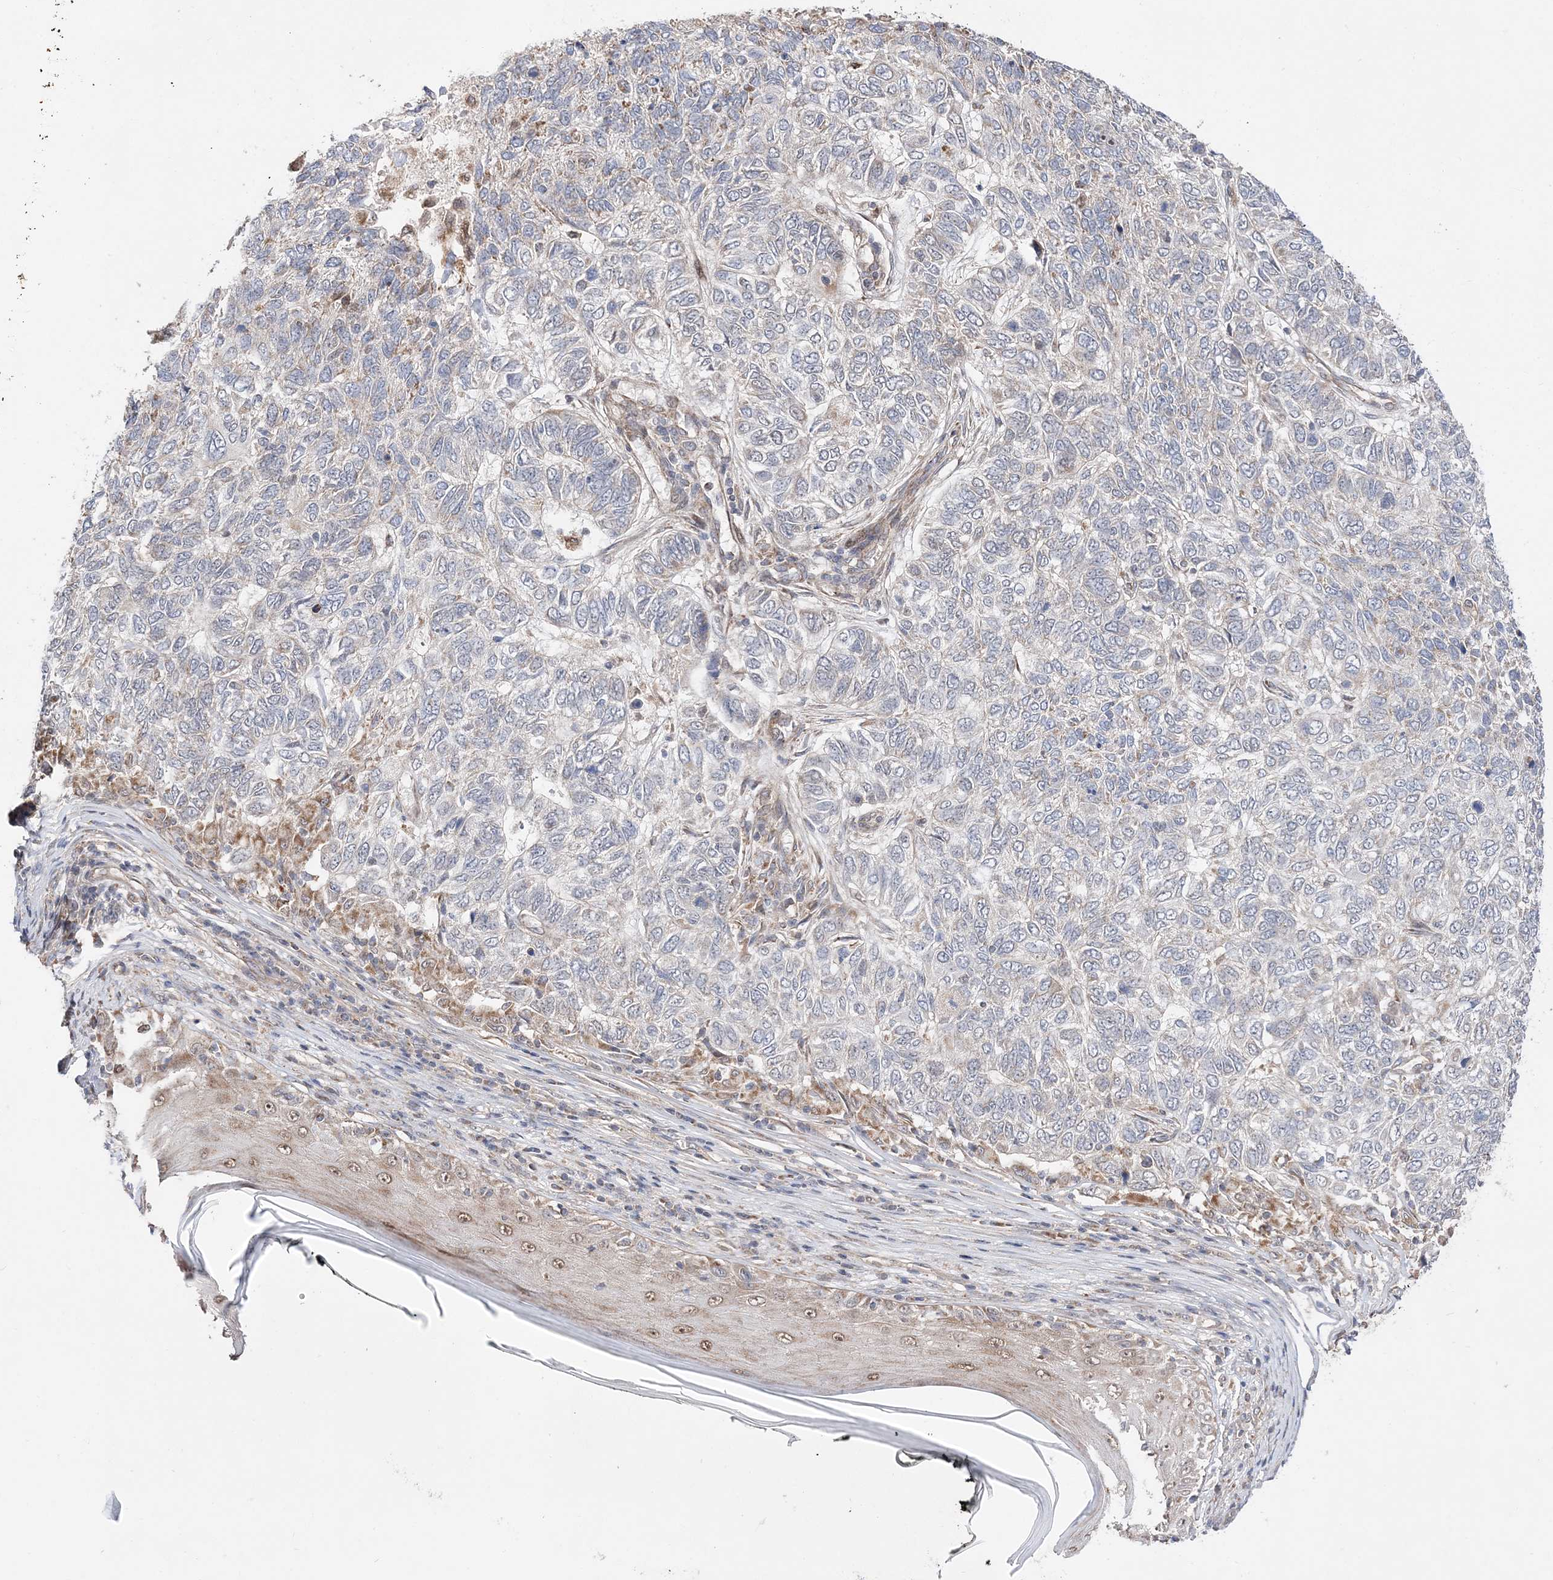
{"staining": {"intensity": "negative", "quantity": "none", "location": "none"}, "tissue": "skin cancer", "cell_type": "Tumor cells", "image_type": "cancer", "snomed": [{"axis": "morphology", "description": "Basal cell carcinoma"}, {"axis": "topography", "description": "Skin"}], "caption": "Tumor cells are negative for protein expression in human basal cell carcinoma (skin).", "gene": "DALRD3", "patient": {"sex": "female", "age": 65}}